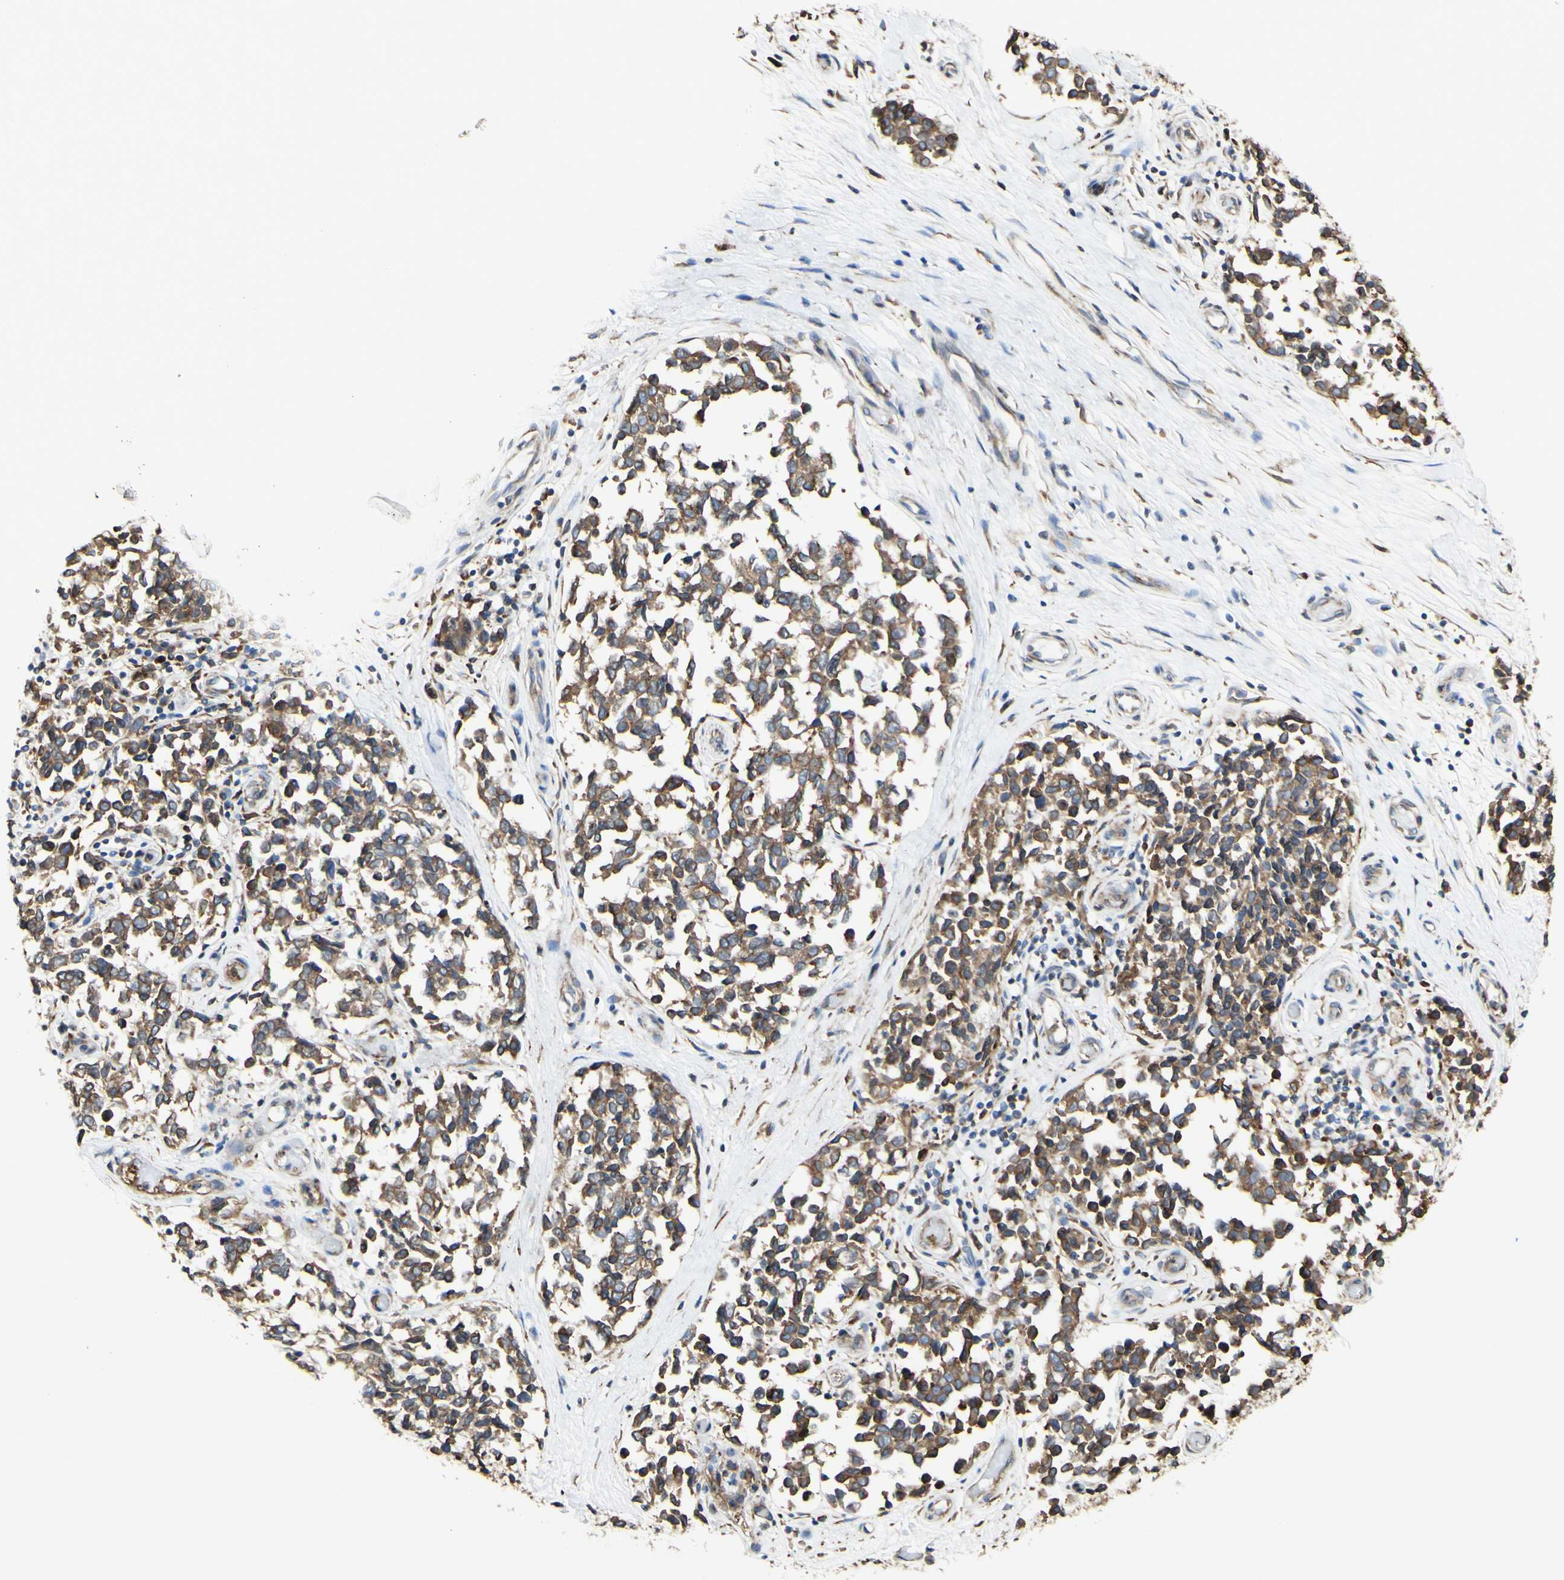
{"staining": {"intensity": "moderate", "quantity": ">75%", "location": "cytoplasmic/membranous"}, "tissue": "melanoma", "cell_type": "Tumor cells", "image_type": "cancer", "snomed": [{"axis": "morphology", "description": "Malignant melanoma, NOS"}, {"axis": "topography", "description": "Skin"}], "caption": "Human melanoma stained for a protein (brown) exhibits moderate cytoplasmic/membranous positive positivity in approximately >75% of tumor cells.", "gene": "DNAJB11", "patient": {"sex": "female", "age": 64}}